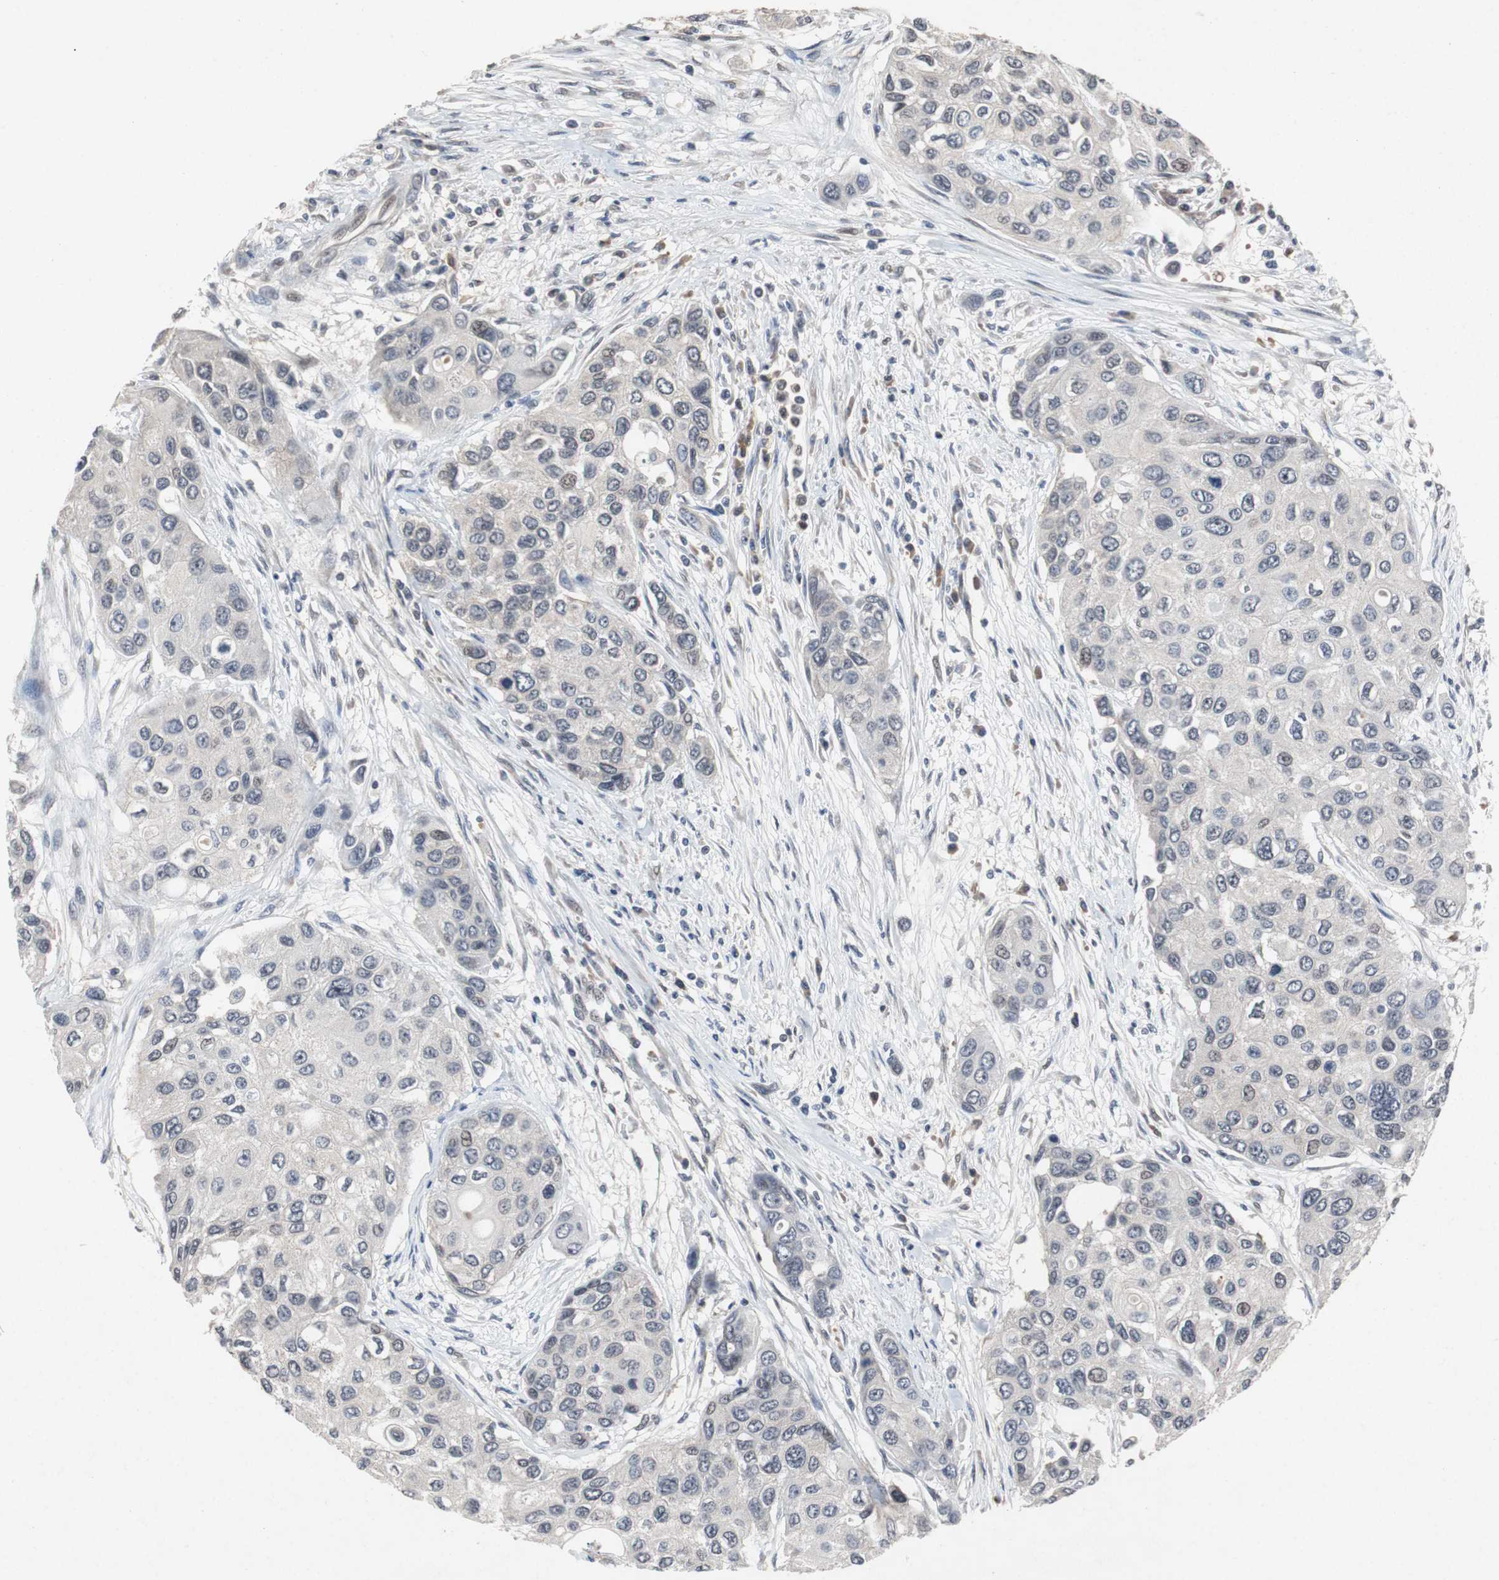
{"staining": {"intensity": "weak", "quantity": "<25%", "location": "nuclear"}, "tissue": "urothelial cancer", "cell_type": "Tumor cells", "image_type": "cancer", "snomed": [{"axis": "morphology", "description": "Urothelial carcinoma, High grade"}, {"axis": "topography", "description": "Urinary bladder"}], "caption": "Human urothelial carcinoma (high-grade) stained for a protein using immunohistochemistry (IHC) displays no expression in tumor cells.", "gene": "TP63", "patient": {"sex": "female", "age": 56}}